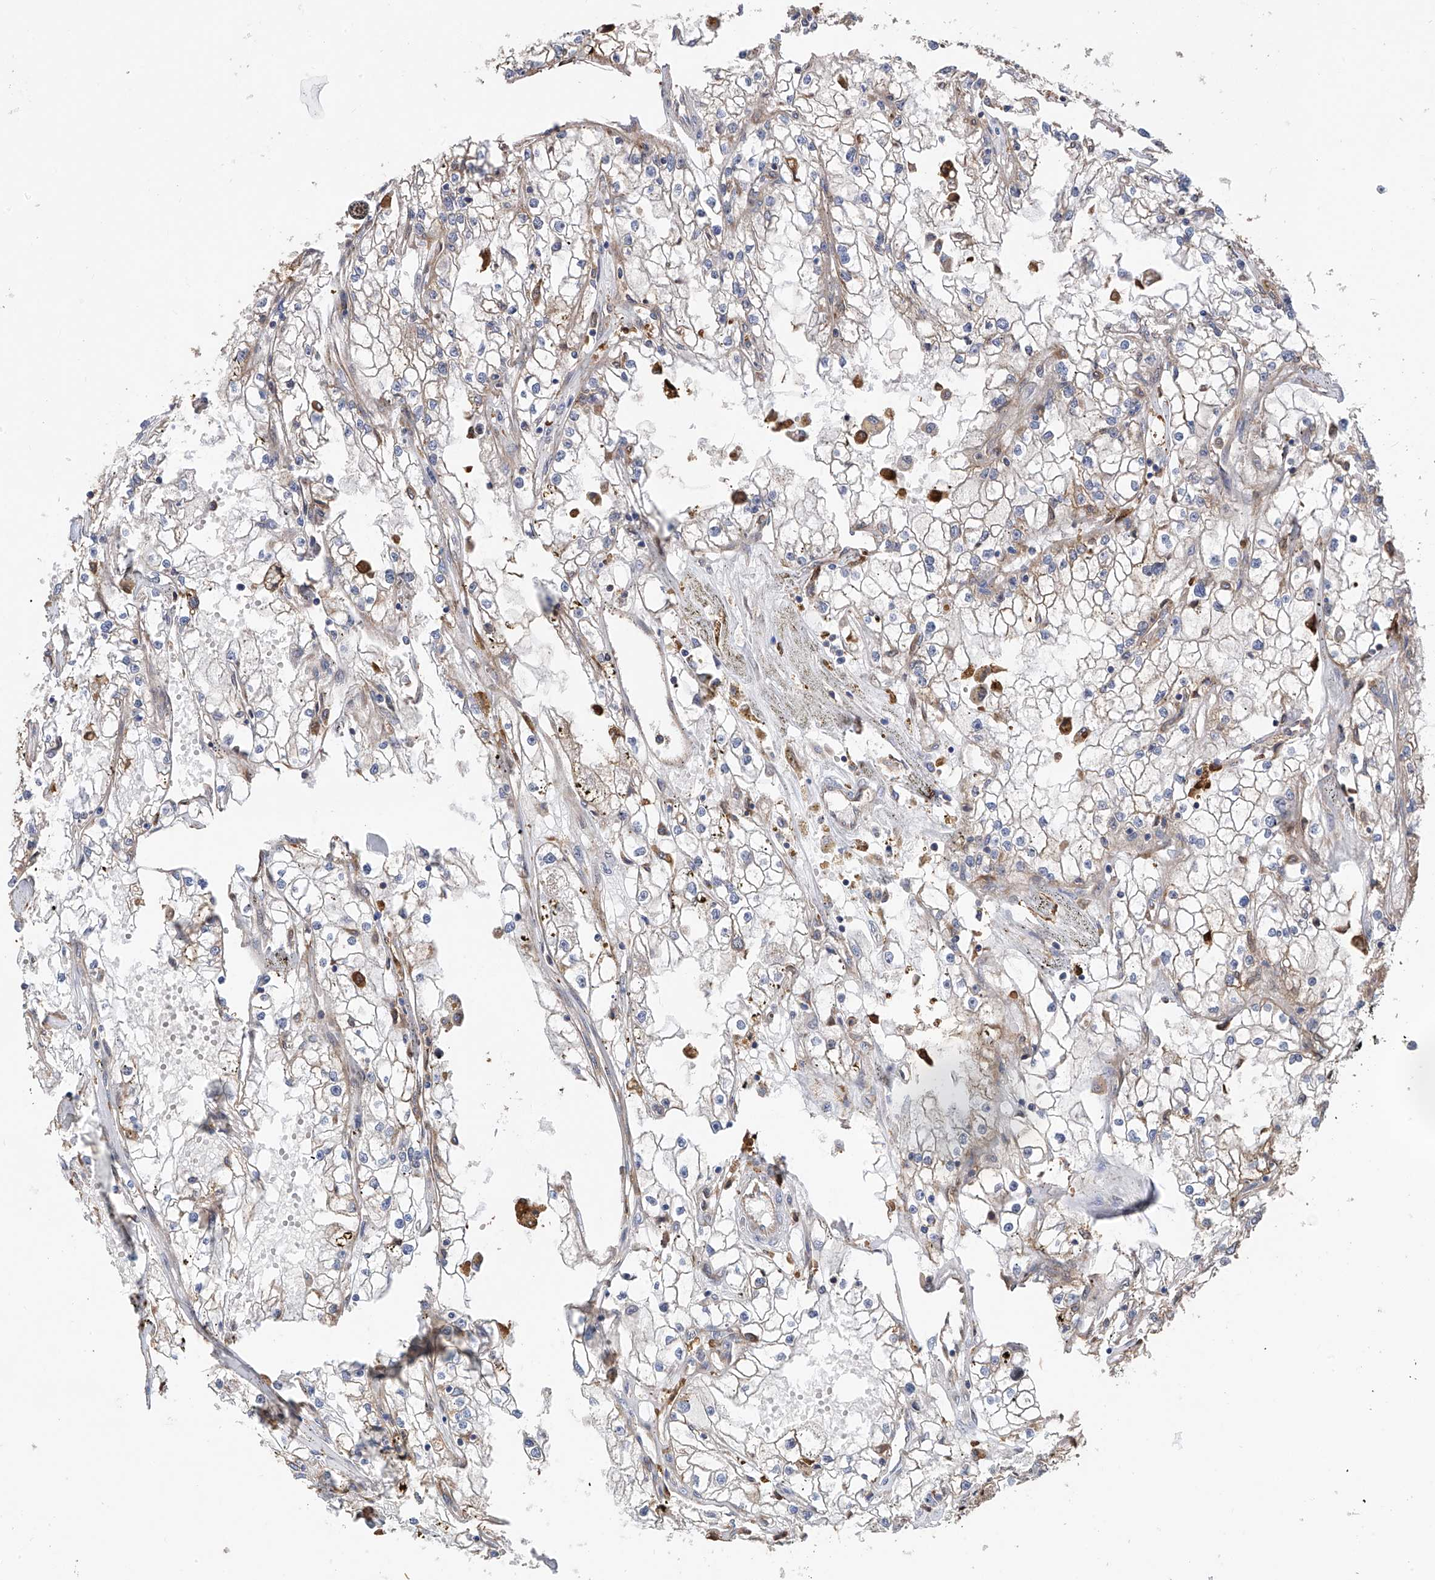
{"staining": {"intensity": "weak", "quantity": "<25%", "location": "cytoplasmic/membranous"}, "tissue": "renal cancer", "cell_type": "Tumor cells", "image_type": "cancer", "snomed": [{"axis": "morphology", "description": "Adenocarcinoma, NOS"}, {"axis": "topography", "description": "Kidney"}], "caption": "Renal cancer (adenocarcinoma) was stained to show a protein in brown. There is no significant positivity in tumor cells. Brightfield microscopy of IHC stained with DAB (brown) and hematoxylin (blue), captured at high magnification.", "gene": "CHPF", "patient": {"sex": "male", "age": 56}}